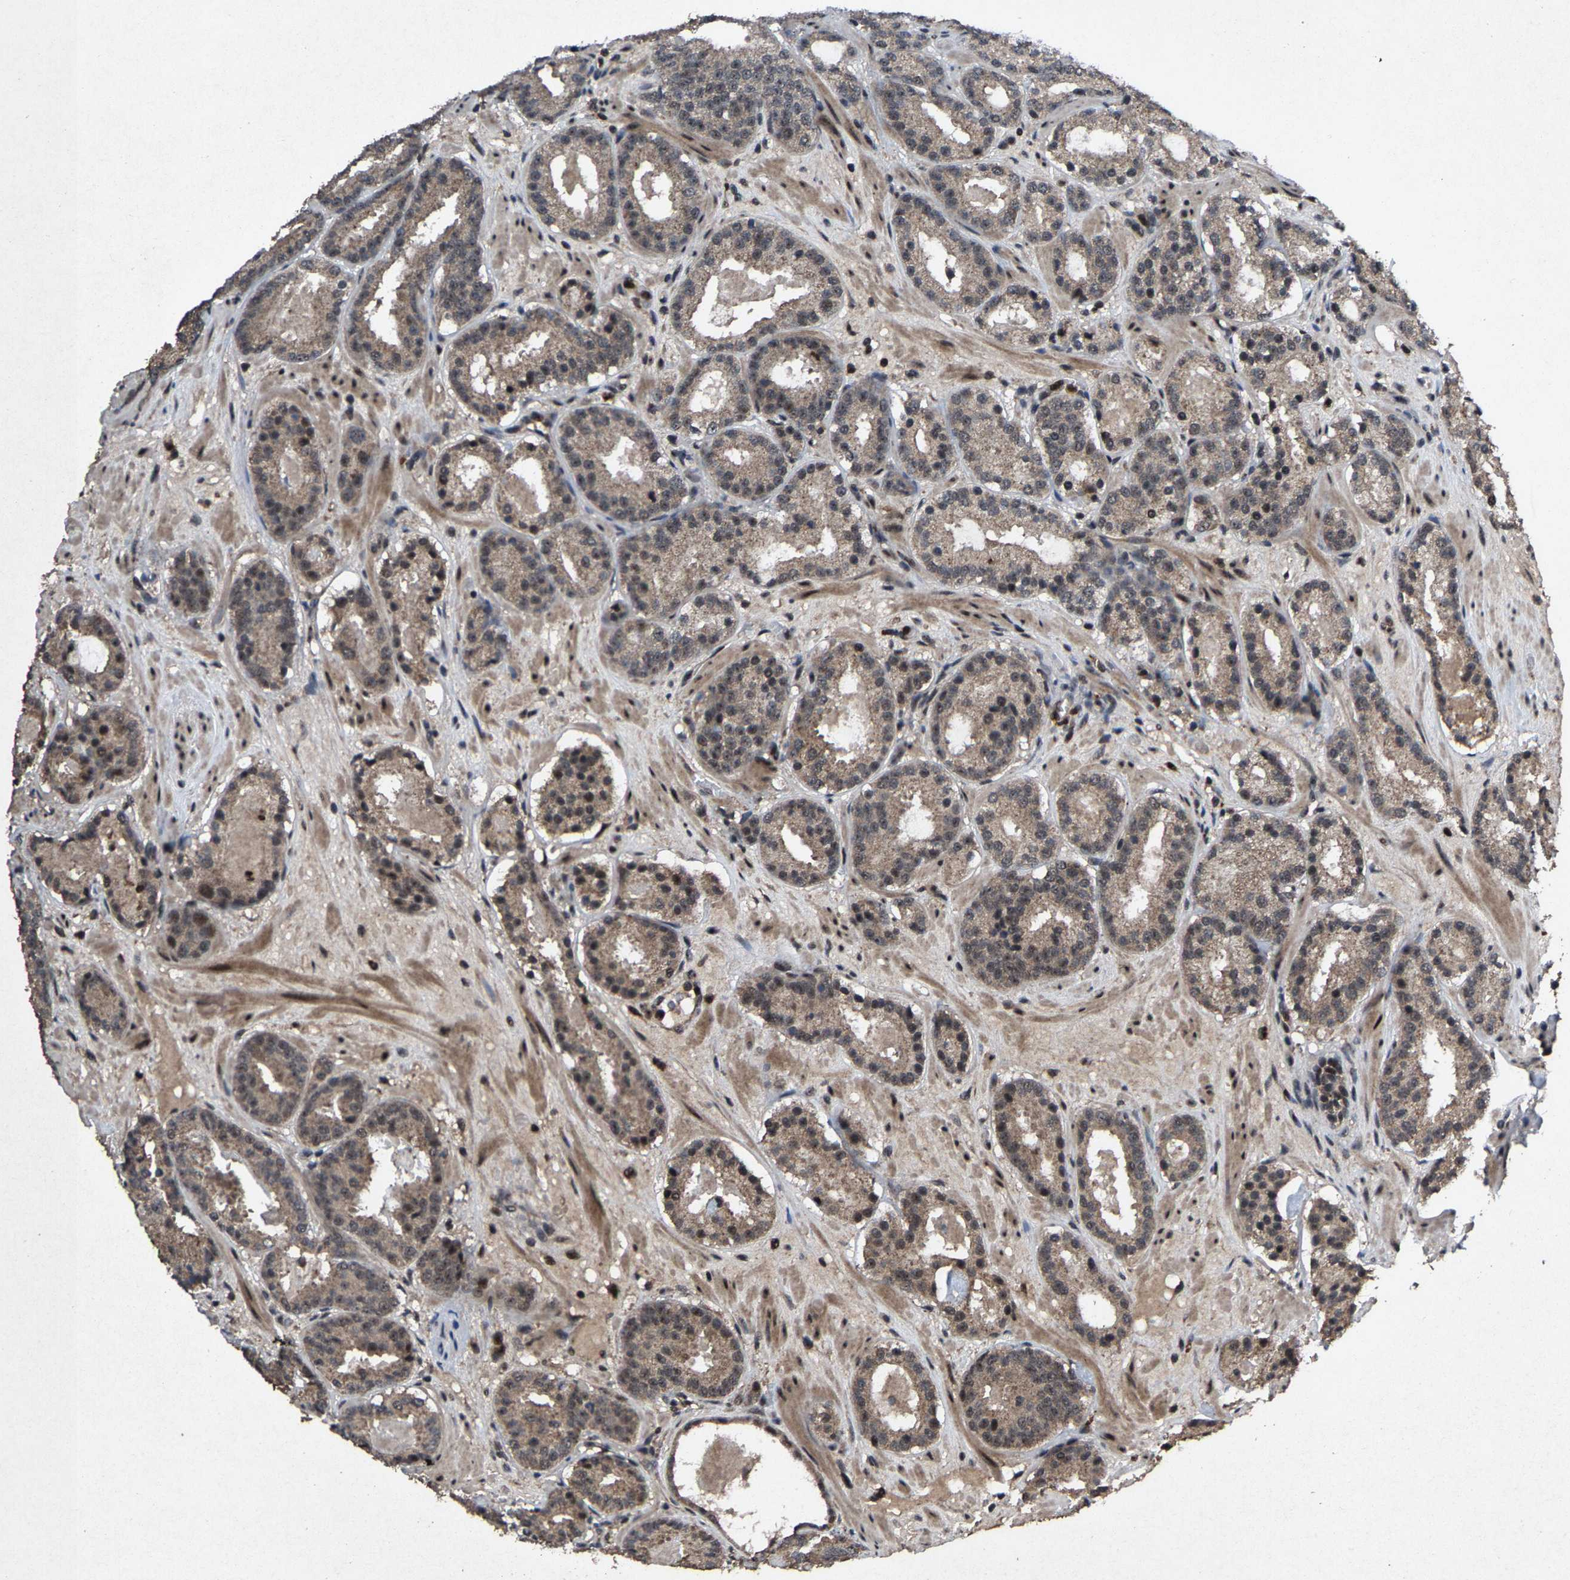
{"staining": {"intensity": "weak", "quantity": ">75%", "location": "cytoplasmic/membranous"}, "tissue": "prostate cancer", "cell_type": "Tumor cells", "image_type": "cancer", "snomed": [{"axis": "morphology", "description": "Adenocarcinoma, Low grade"}, {"axis": "topography", "description": "Prostate"}], "caption": "Low-grade adenocarcinoma (prostate) stained with a protein marker exhibits weak staining in tumor cells.", "gene": "HAUS6", "patient": {"sex": "male", "age": 69}}